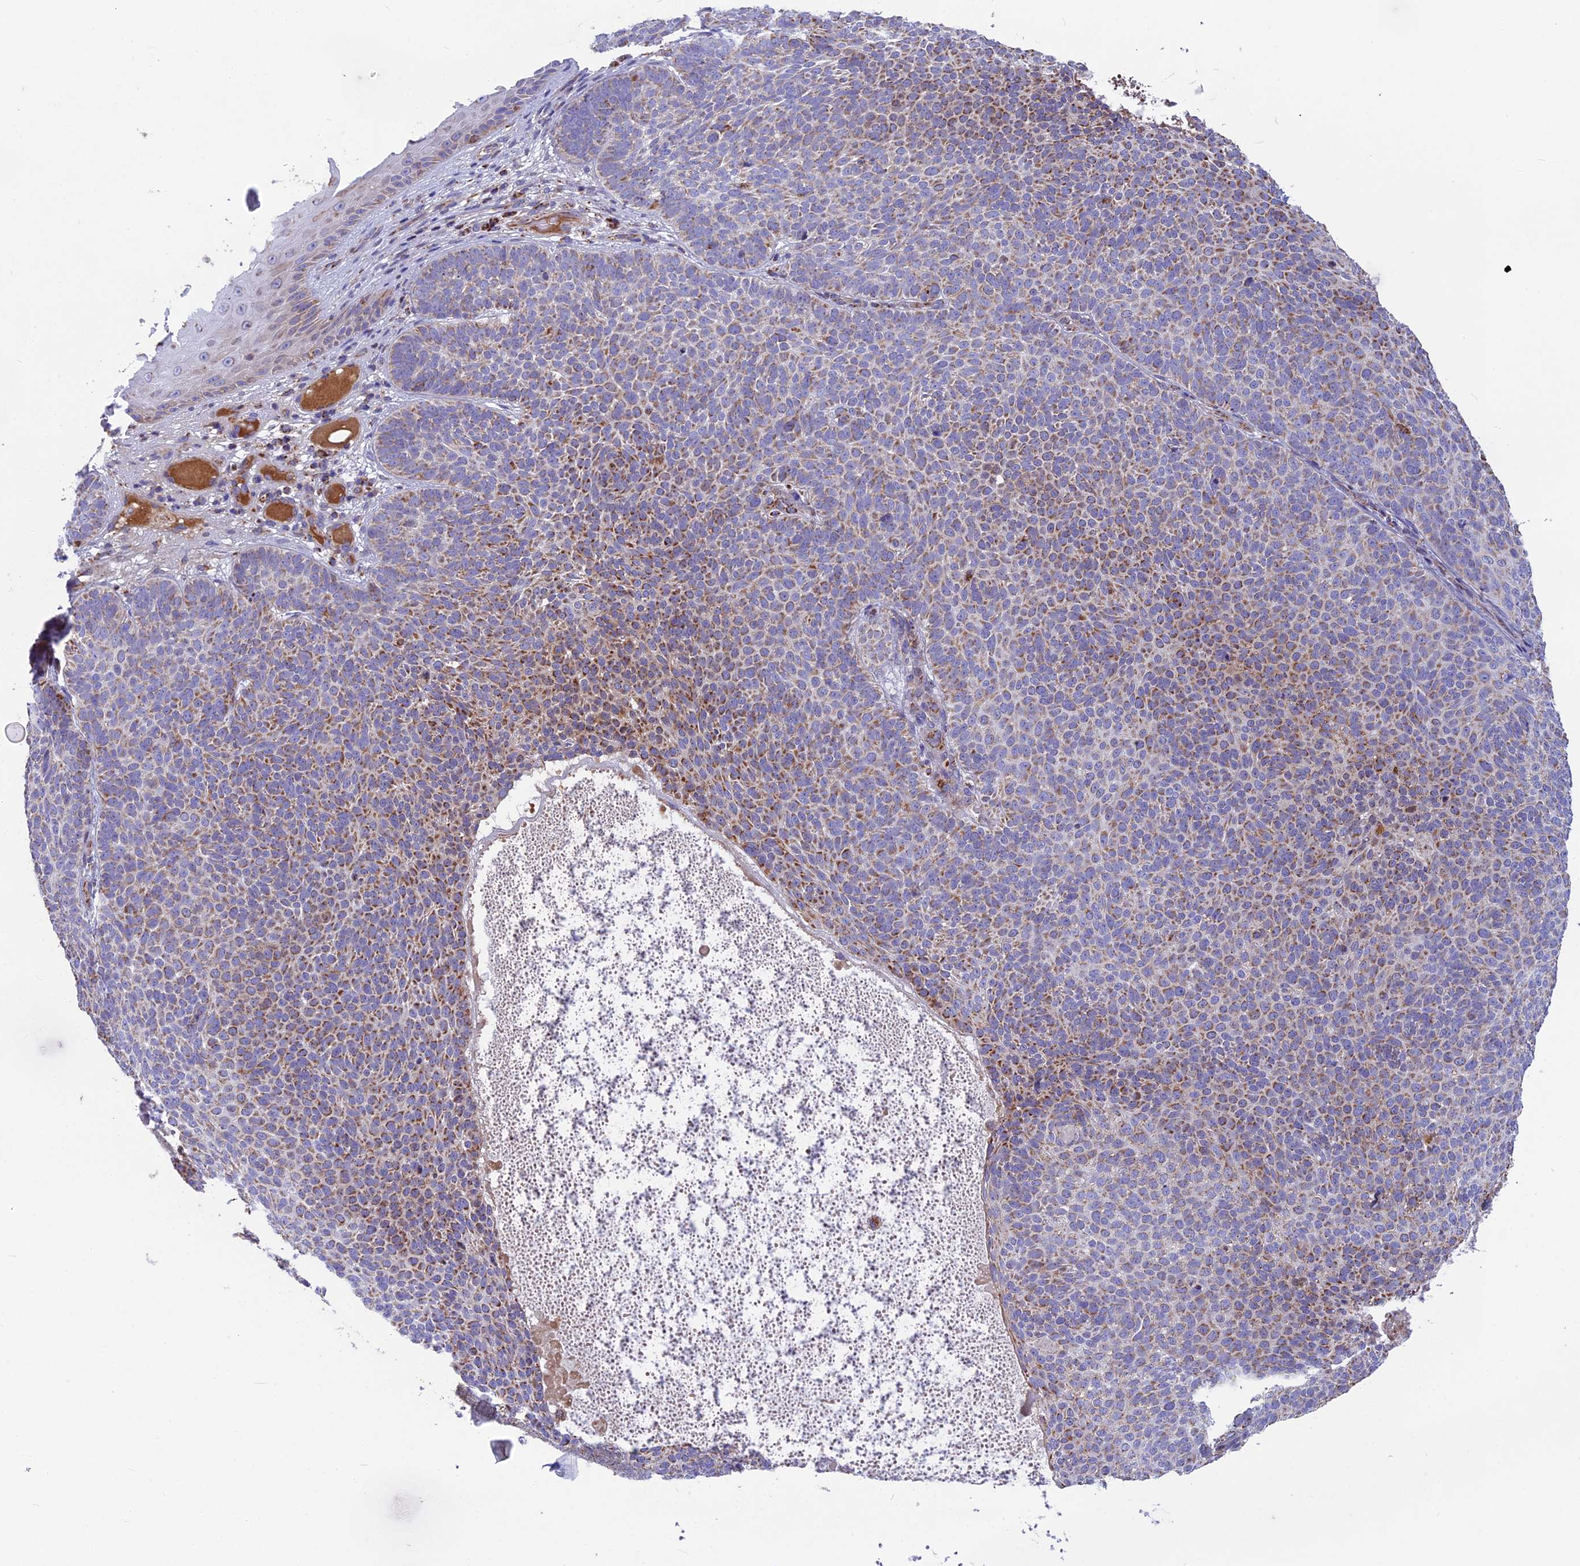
{"staining": {"intensity": "moderate", "quantity": "25%-75%", "location": "cytoplasmic/membranous"}, "tissue": "skin cancer", "cell_type": "Tumor cells", "image_type": "cancer", "snomed": [{"axis": "morphology", "description": "Basal cell carcinoma"}, {"axis": "topography", "description": "Skin"}], "caption": "Basal cell carcinoma (skin) stained for a protein (brown) reveals moderate cytoplasmic/membranous positive expression in approximately 25%-75% of tumor cells.", "gene": "CS", "patient": {"sex": "male", "age": 85}}